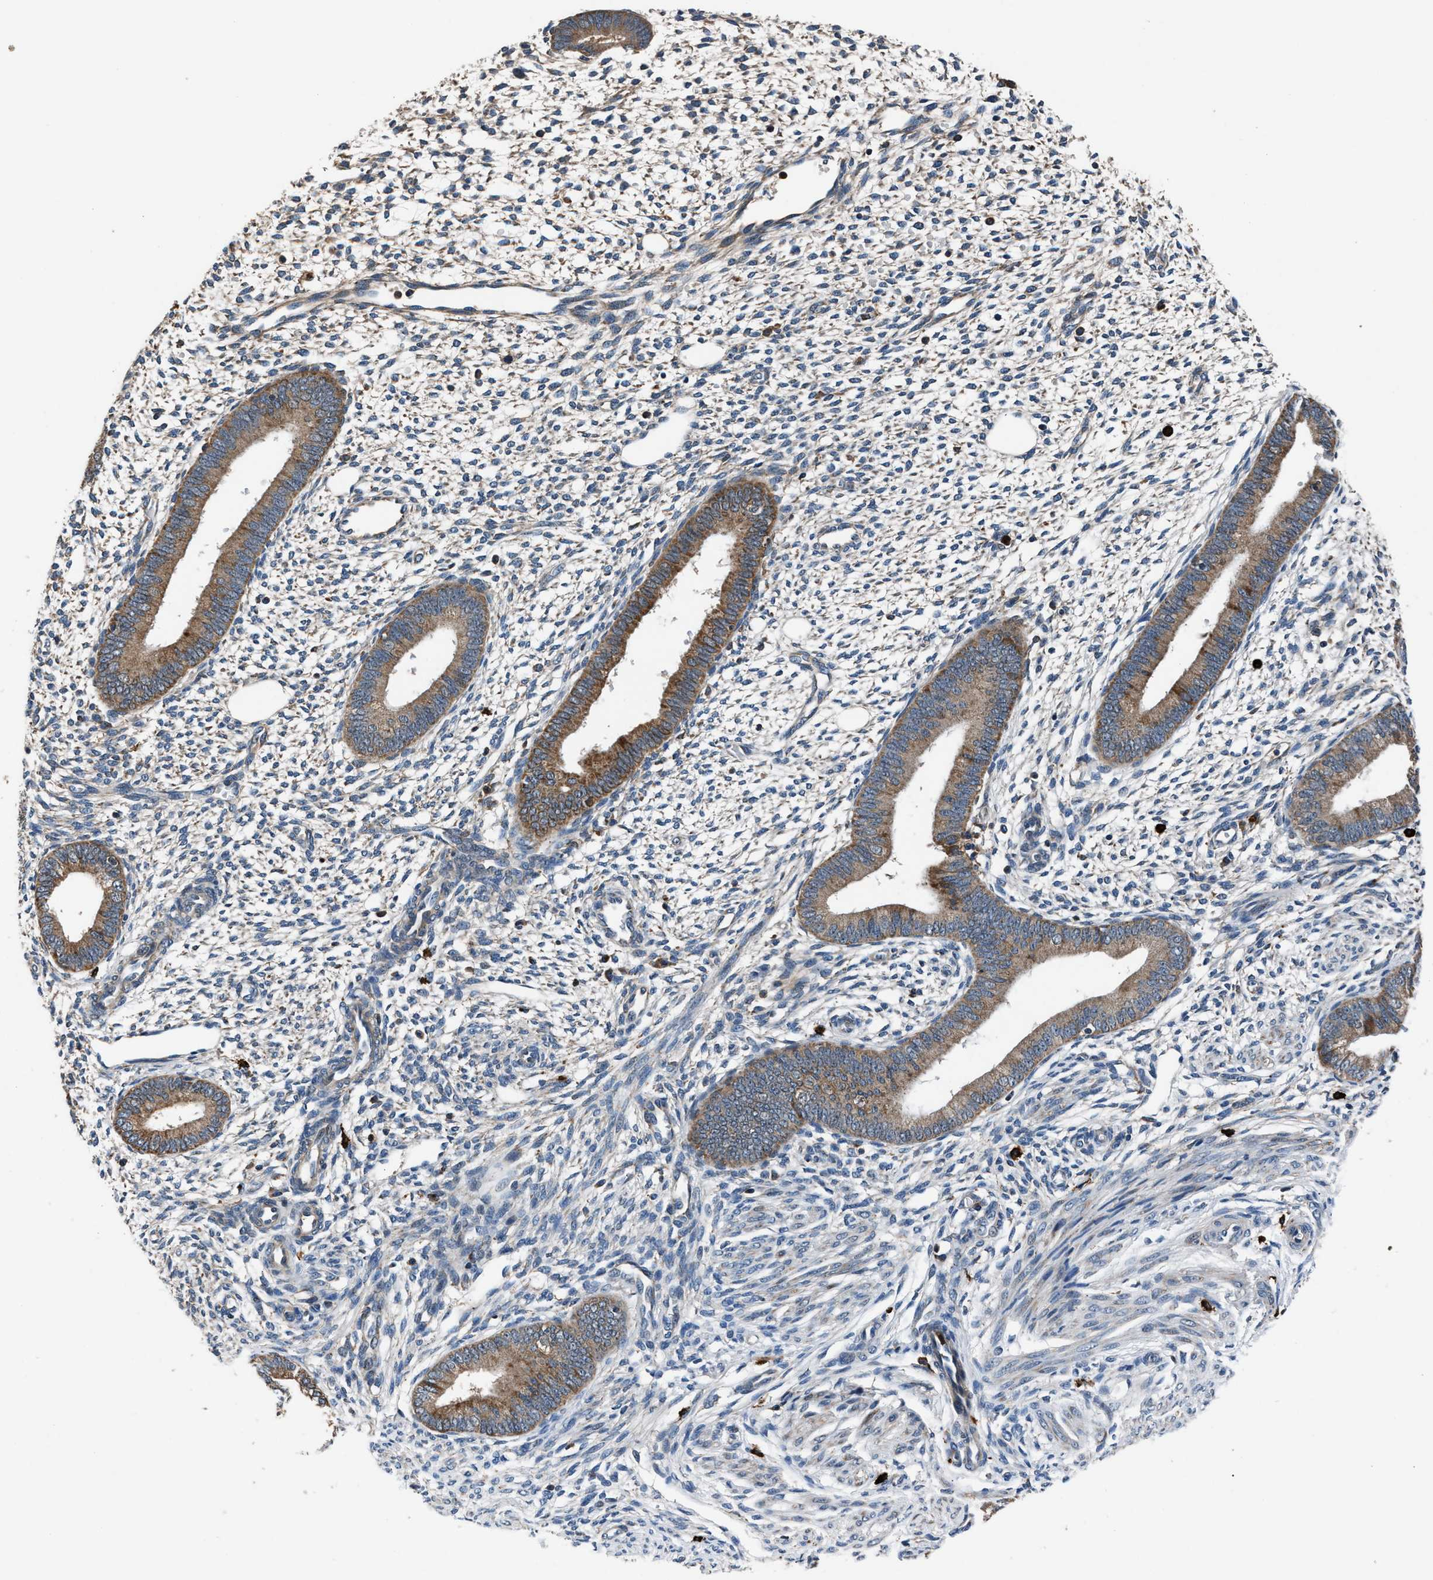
{"staining": {"intensity": "weak", "quantity": "<25%", "location": "cytoplasmic/membranous"}, "tissue": "endometrium", "cell_type": "Cells in endometrial stroma", "image_type": "normal", "snomed": [{"axis": "morphology", "description": "Normal tissue, NOS"}, {"axis": "topography", "description": "Endometrium"}], "caption": "Endometrium was stained to show a protein in brown. There is no significant positivity in cells in endometrial stroma. (DAB immunohistochemistry (IHC) visualized using brightfield microscopy, high magnification).", "gene": "FAM221A", "patient": {"sex": "female", "age": 46}}